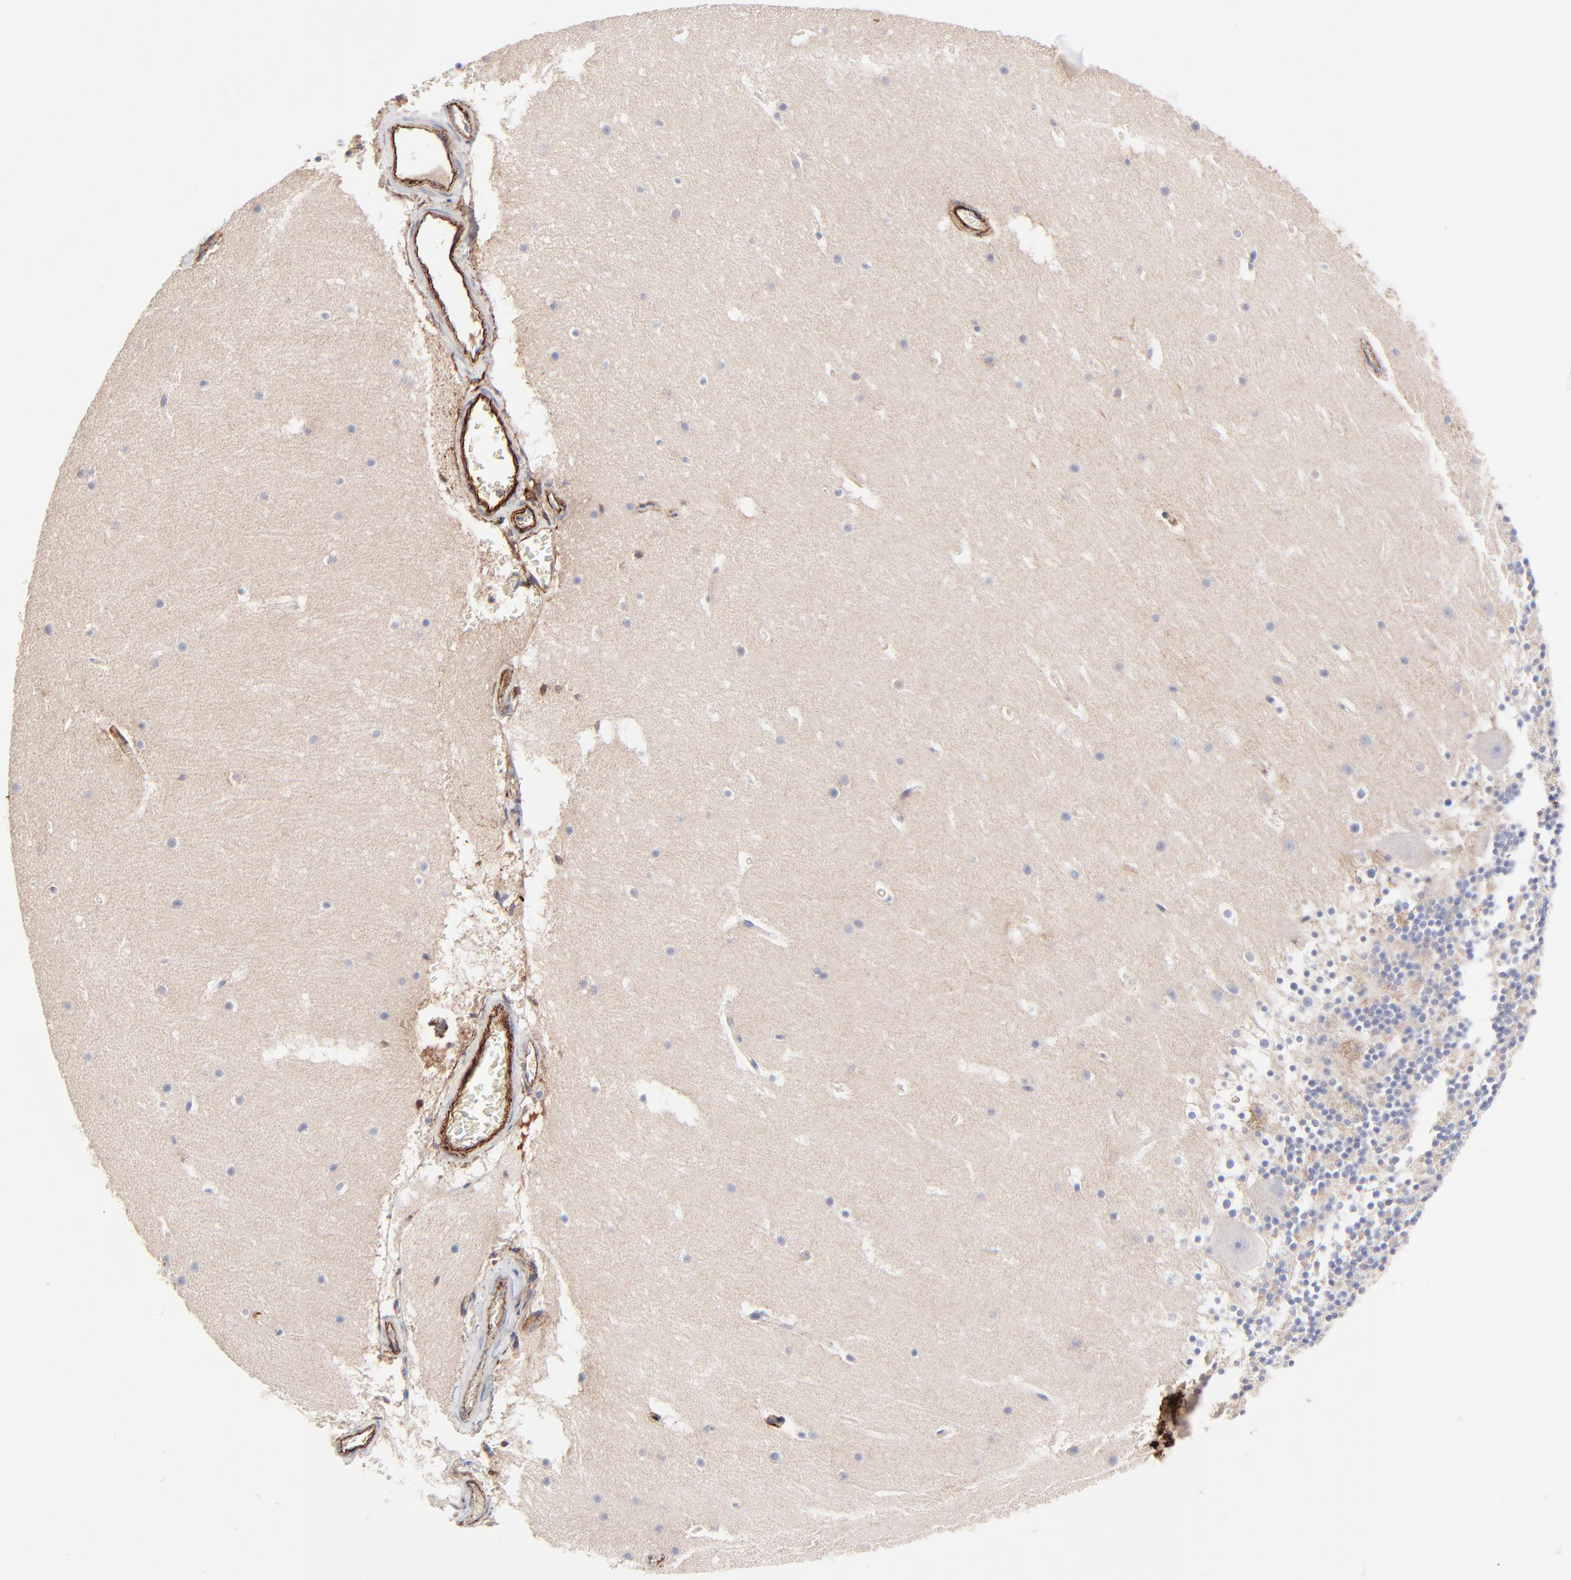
{"staining": {"intensity": "negative", "quantity": "none", "location": "none"}, "tissue": "cerebellum", "cell_type": "Cells in granular layer", "image_type": "normal", "snomed": [{"axis": "morphology", "description": "Normal tissue, NOS"}, {"axis": "topography", "description": "Cerebellum"}], "caption": "DAB (3,3'-diaminobenzidine) immunohistochemical staining of normal human cerebellum reveals no significant positivity in cells in granular layer. Brightfield microscopy of immunohistochemistry (IHC) stained with DAB (brown) and hematoxylin (blue), captured at high magnification.", "gene": "FBLN2", "patient": {"sex": "male", "age": 45}}